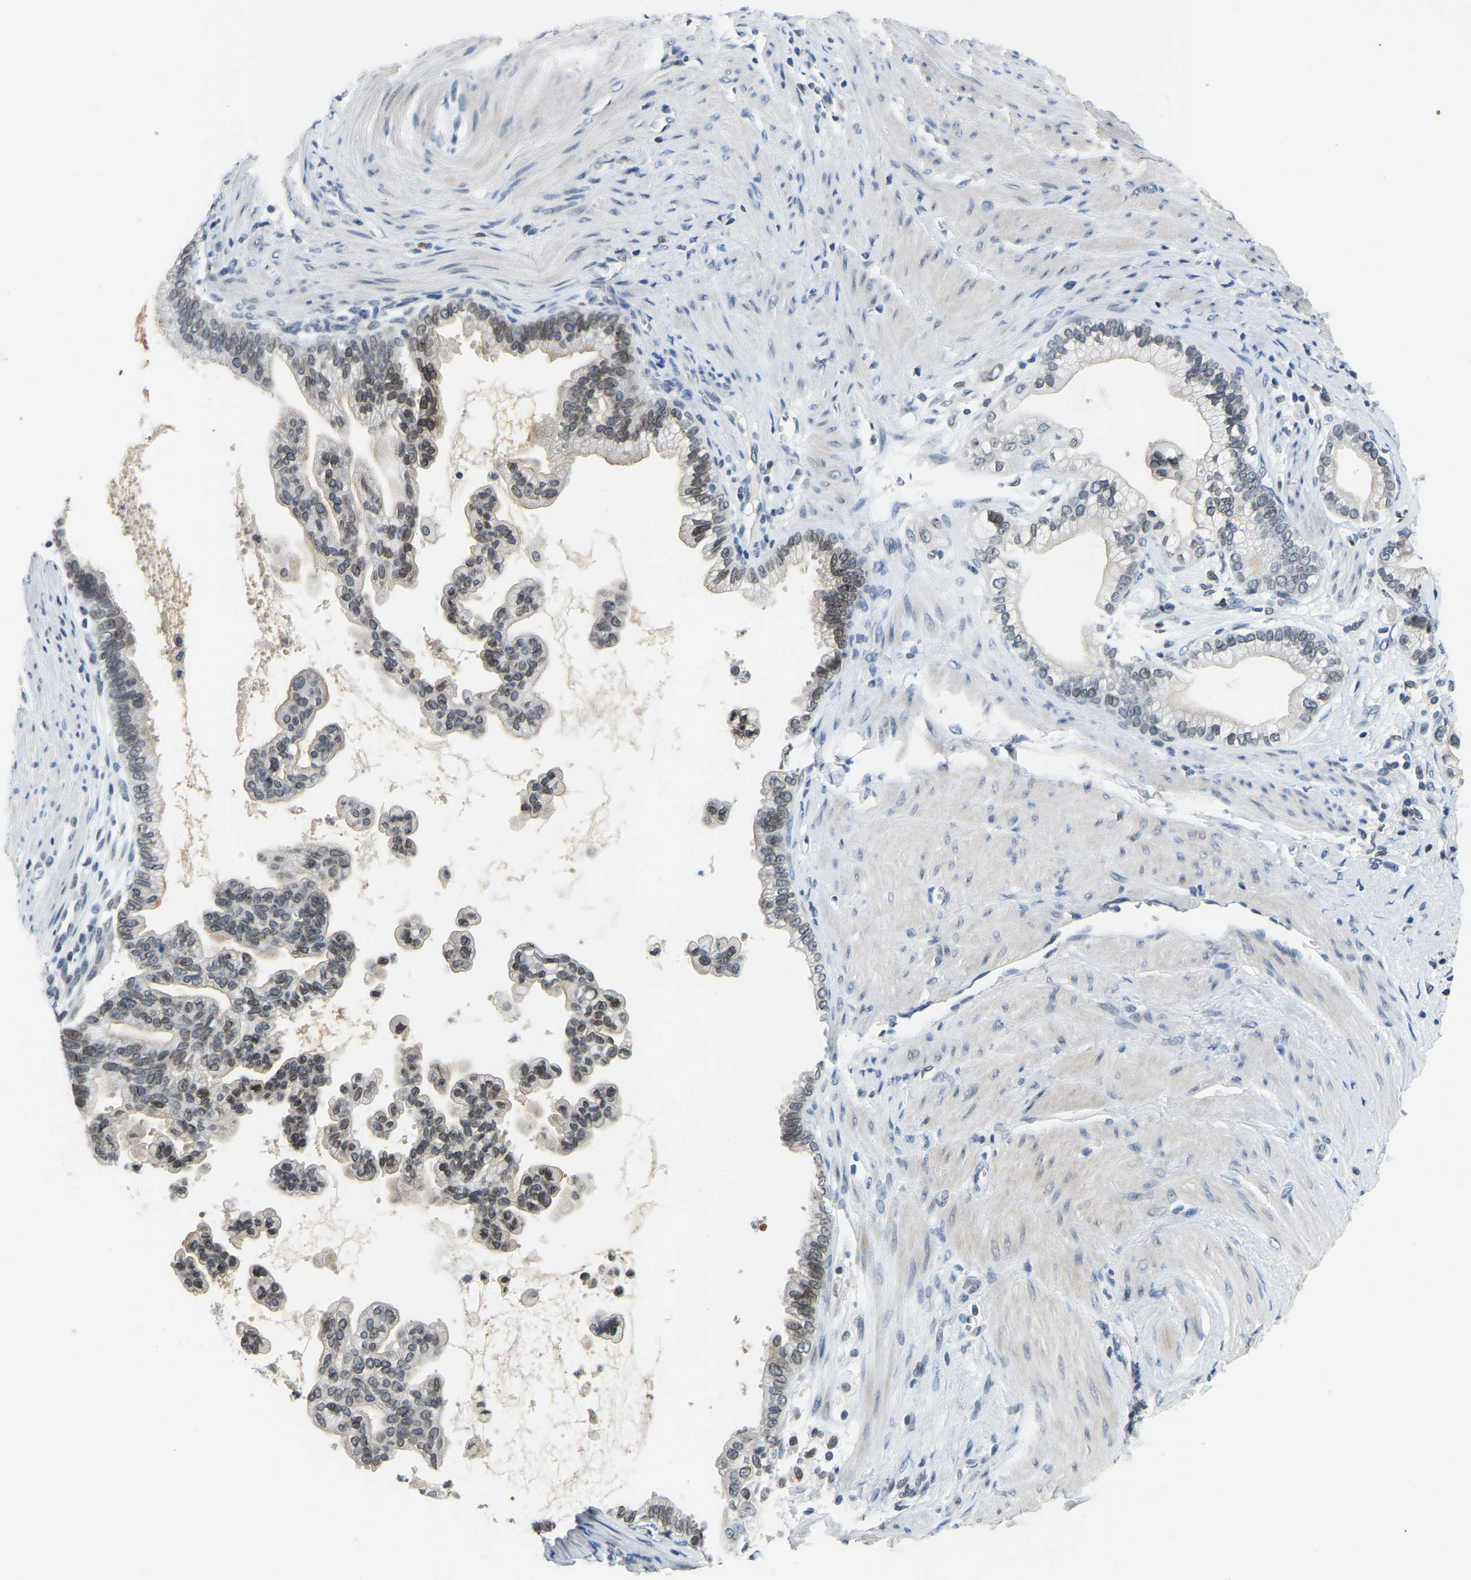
{"staining": {"intensity": "weak", "quantity": "25%-75%", "location": "cytoplasmic/membranous,nuclear"}, "tissue": "pancreatic cancer", "cell_type": "Tumor cells", "image_type": "cancer", "snomed": [{"axis": "morphology", "description": "Adenocarcinoma, NOS"}, {"axis": "topography", "description": "Pancreas"}], "caption": "Protein expression analysis of pancreatic cancer (adenocarcinoma) displays weak cytoplasmic/membranous and nuclear expression in about 25%-75% of tumor cells.", "gene": "RANBP2", "patient": {"sex": "male", "age": 69}}